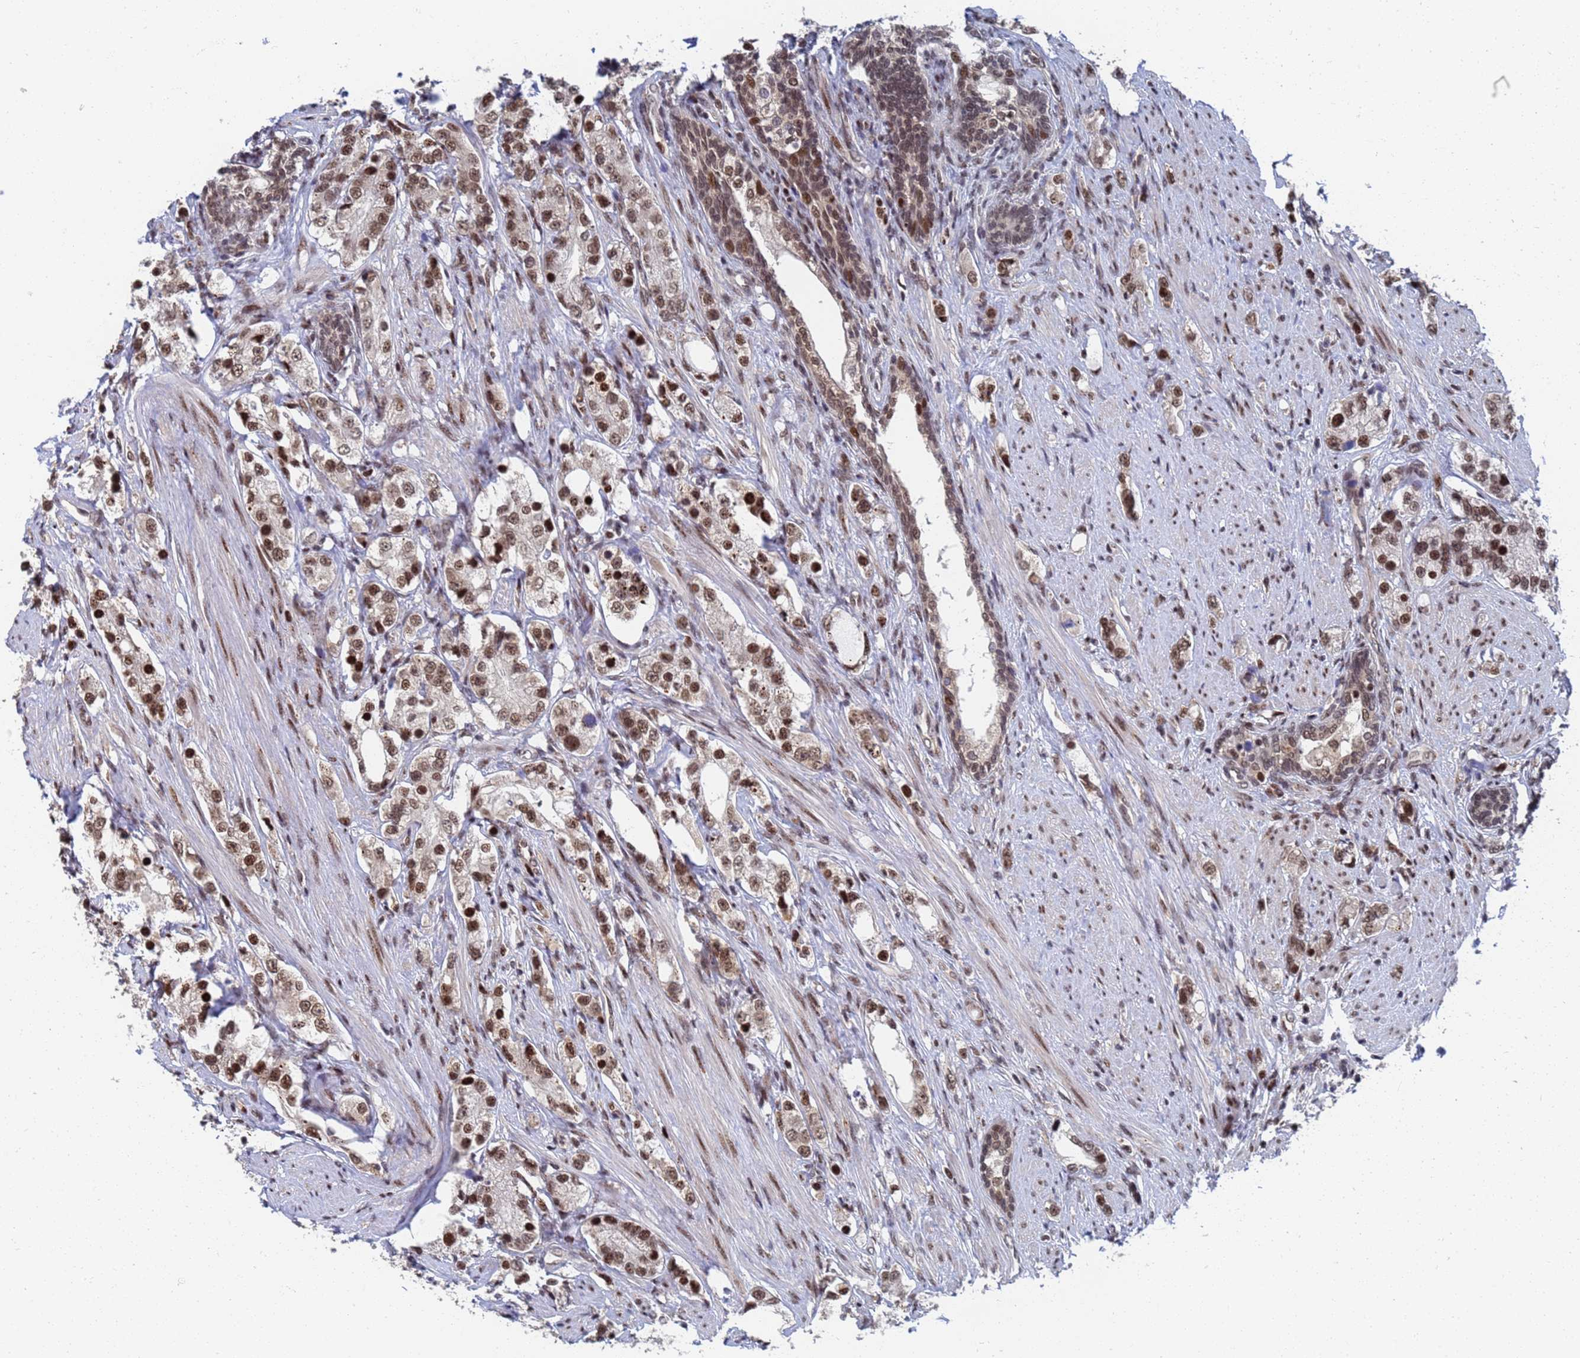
{"staining": {"intensity": "moderate", "quantity": ">75%", "location": "nuclear"}, "tissue": "prostate cancer", "cell_type": "Tumor cells", "image_type": "cancer", "snomed": [{"axis": "morphology", "description": "Adenocarcinoma, High grade"}, {"axis": "topography", "description": "Prostate"}], "caption": "IHC (DAB (3,3'-diaminobenzidine)) staining of prostate adenocarcinoma (high-grade) reveals moderate nuclear protein expression in about >75% of tumor cells.", "gene": "AP5Z1", "patient": {"sex": "male", "age": 63}}